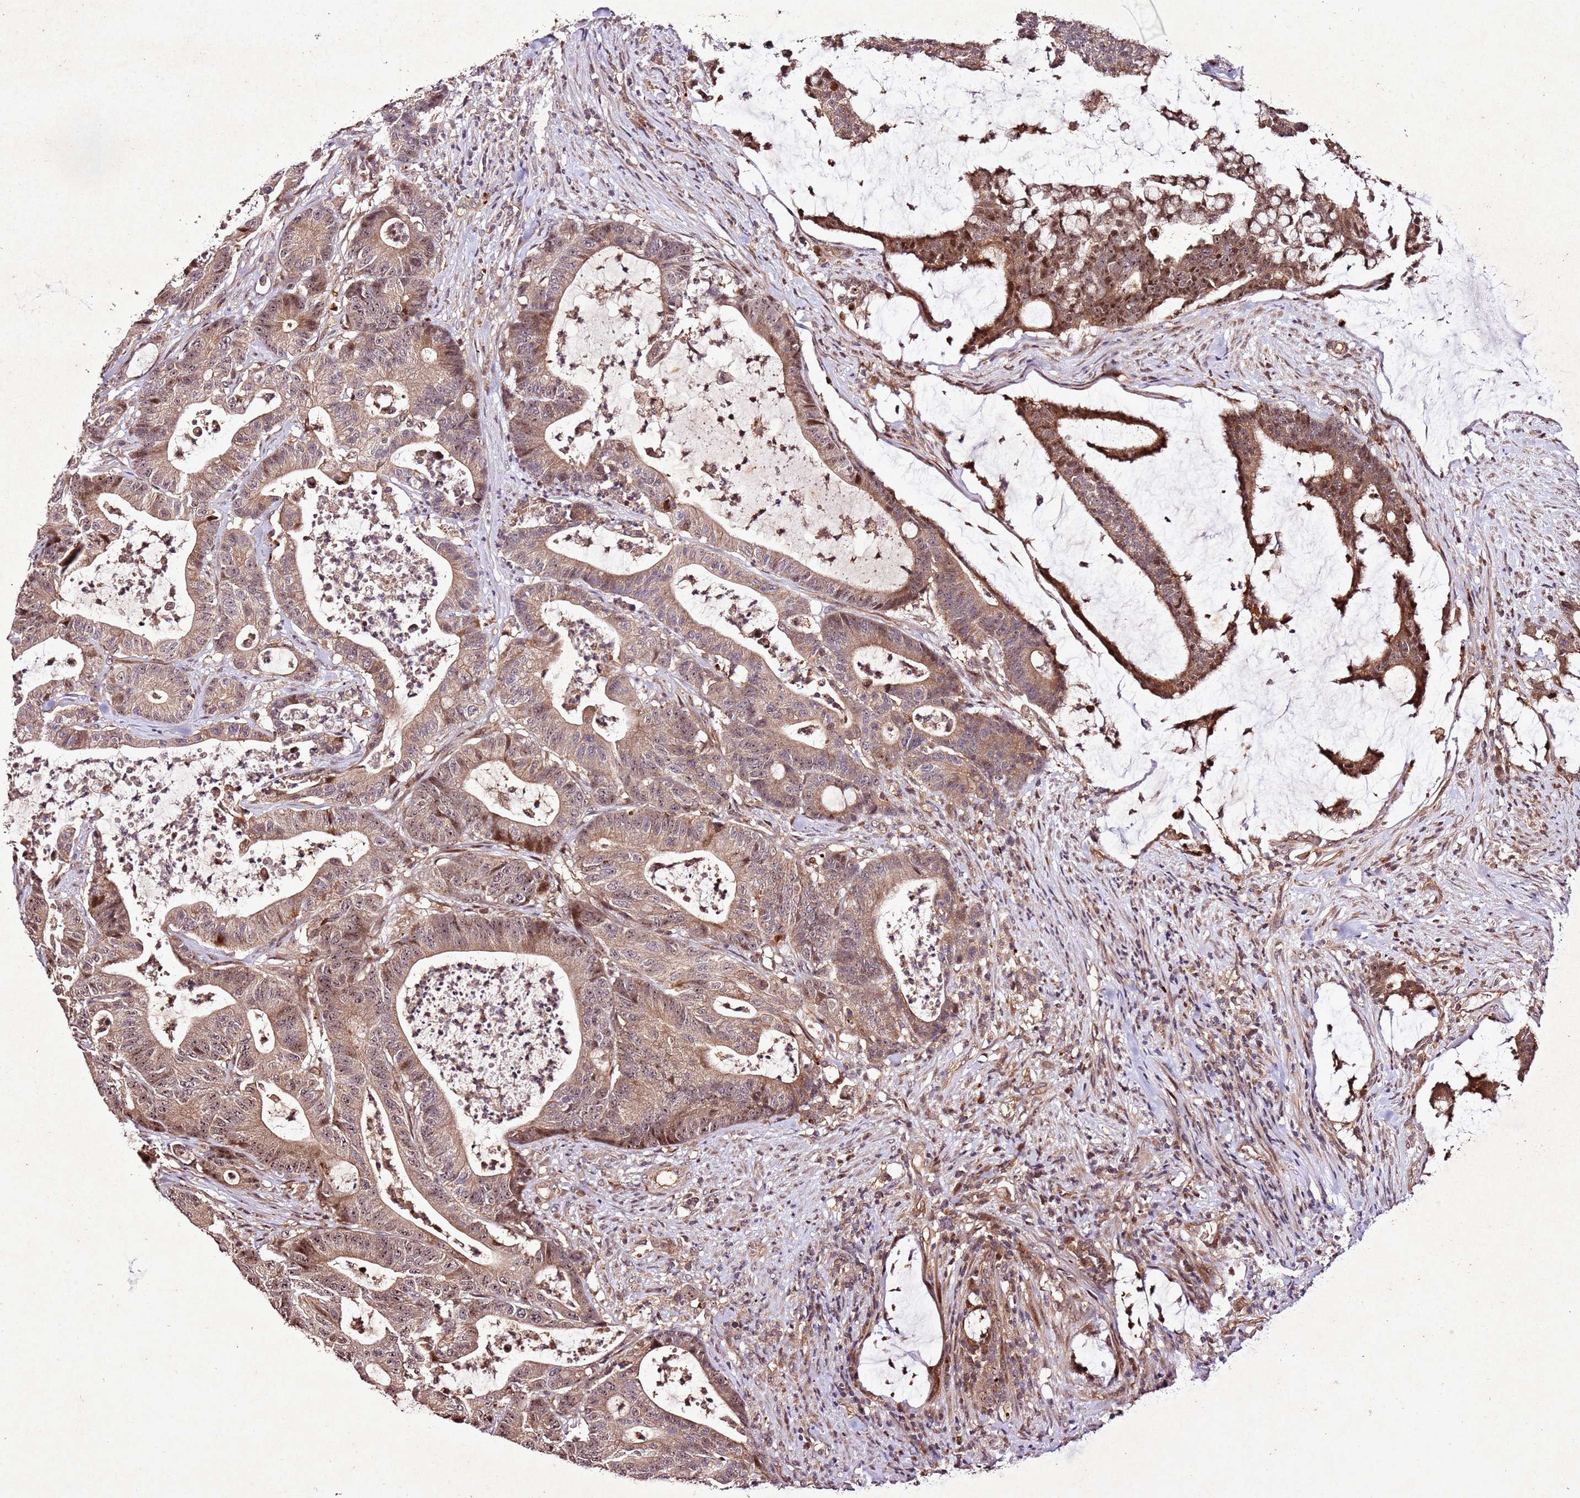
{"staining": {"intensity": "moderate", "quantity": ">75%", "location": "cytoplasmic/membranous,nuclear"}, "tissue": "colorectal cancer", "cell_type": "Tumor cells", "image_type": "cancer", "snomed": [{"axis": "morphology", "description": "Adenocarcinoma, NOS"}, {"axis": "topography", "description": "Colon"}], "caption": "Immunohistochemical staining of human colorectal cancer (adenocarcinoma) shows medium levels of moderate cytoplasmic/membranous and nuclear staining in approximately >75% of tumor cells. (Stains: DAB (3,3'-diaminobenzidine) in brown, nuclei in blue, Microscopy: brightfield microscopy at high magnification).", "gene": "PTMA", "patient": {"sex": "female", "age": 84}}